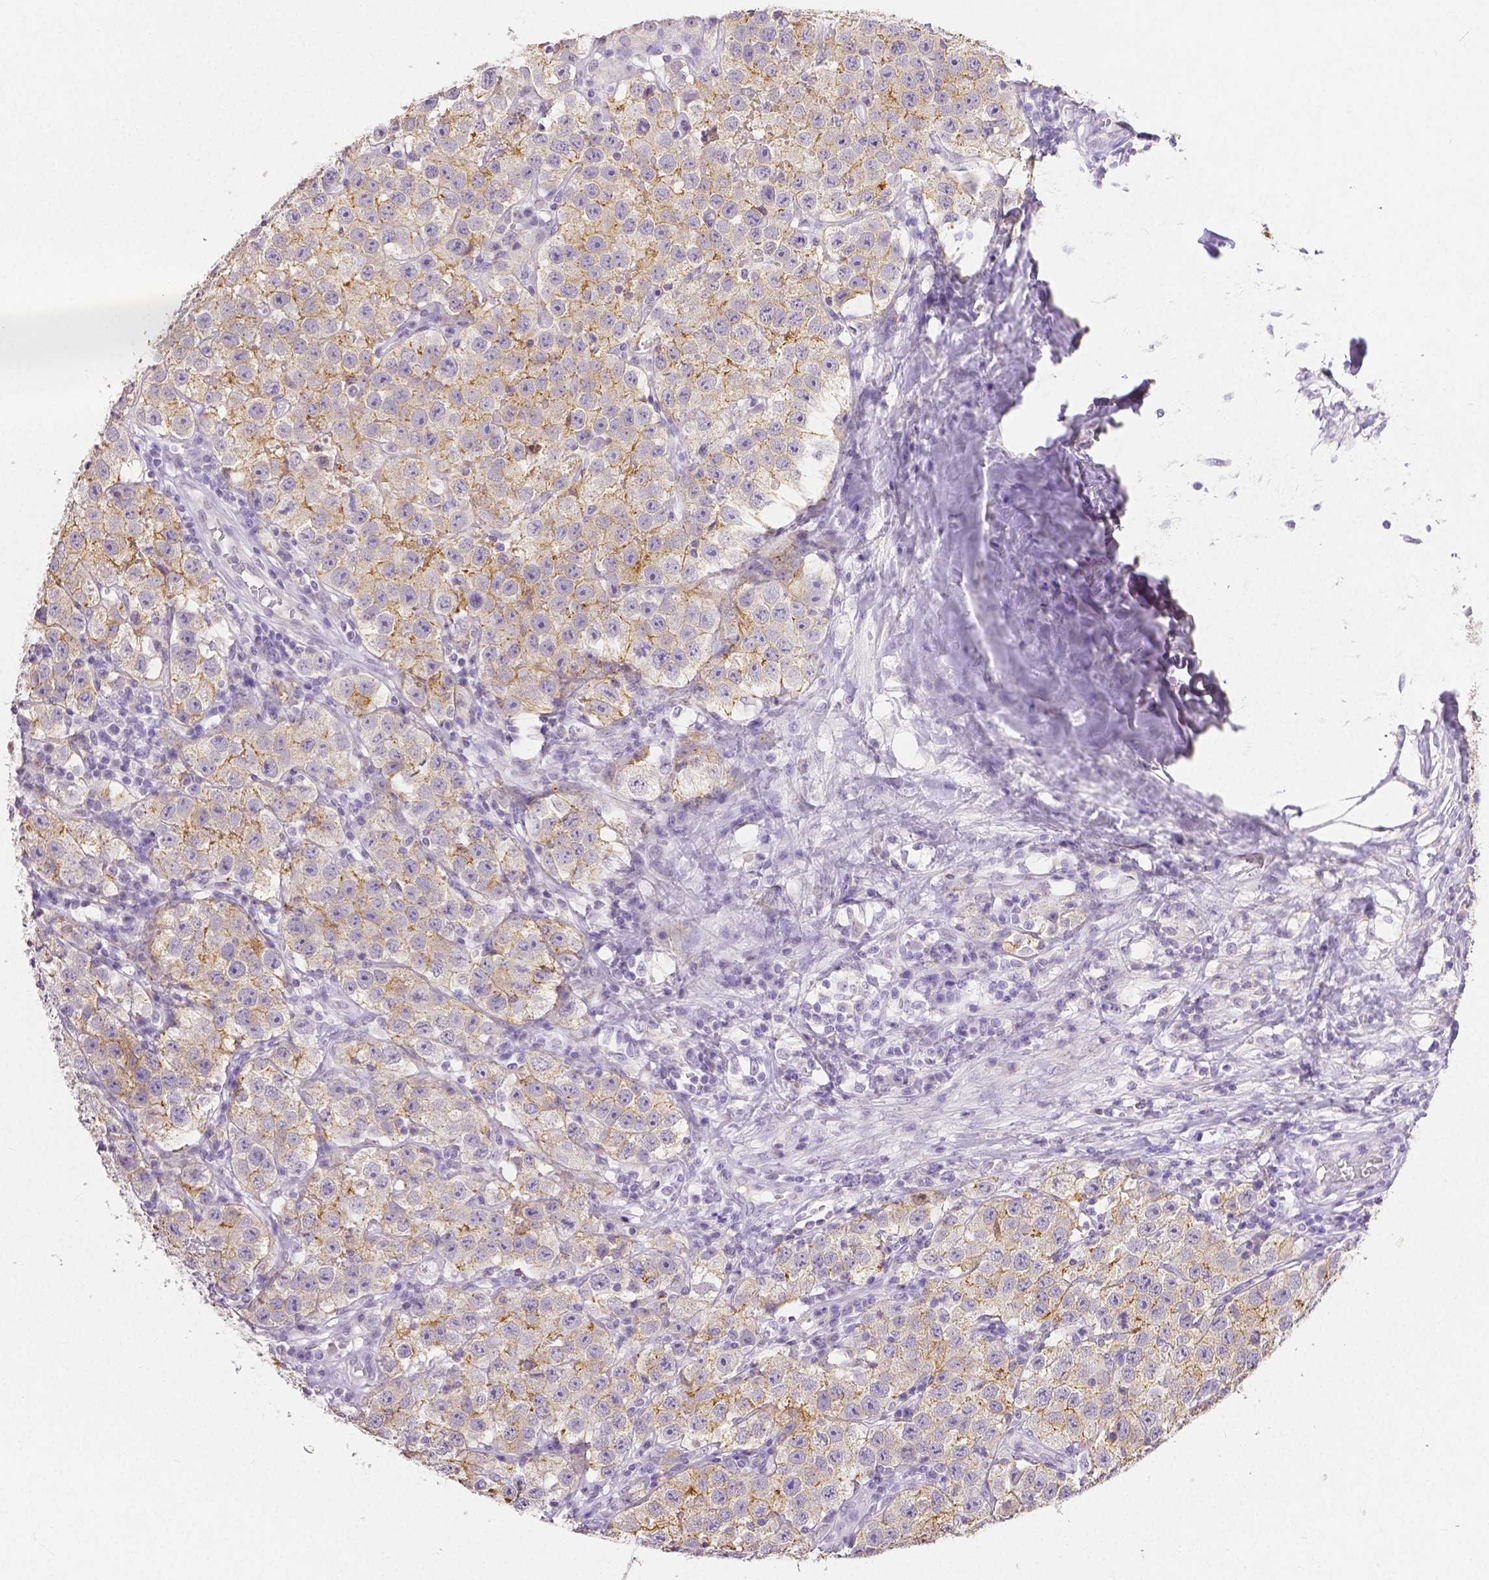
{"staining": {"intensity": "moderate", "quantity": "25%-75%", "location": "cytoplasmic/membranous"}, "tissue": "testis cancer", "cell_type": "Tumor cells", "image_type": "cancer", "snomed": [{"axis": "morphology", "description": "Seminoma, NOS"}, {"axis": "topography", "description": "Testis"}], "caption": "There is medium levels of moderate cytoplasmic/membranous staining in tumor cells of testis seminoma, as demonstrated by immunohistochemical staining (brown color).", "gene": "OCLN", "patient": {"sex": "male", "age": 34}}